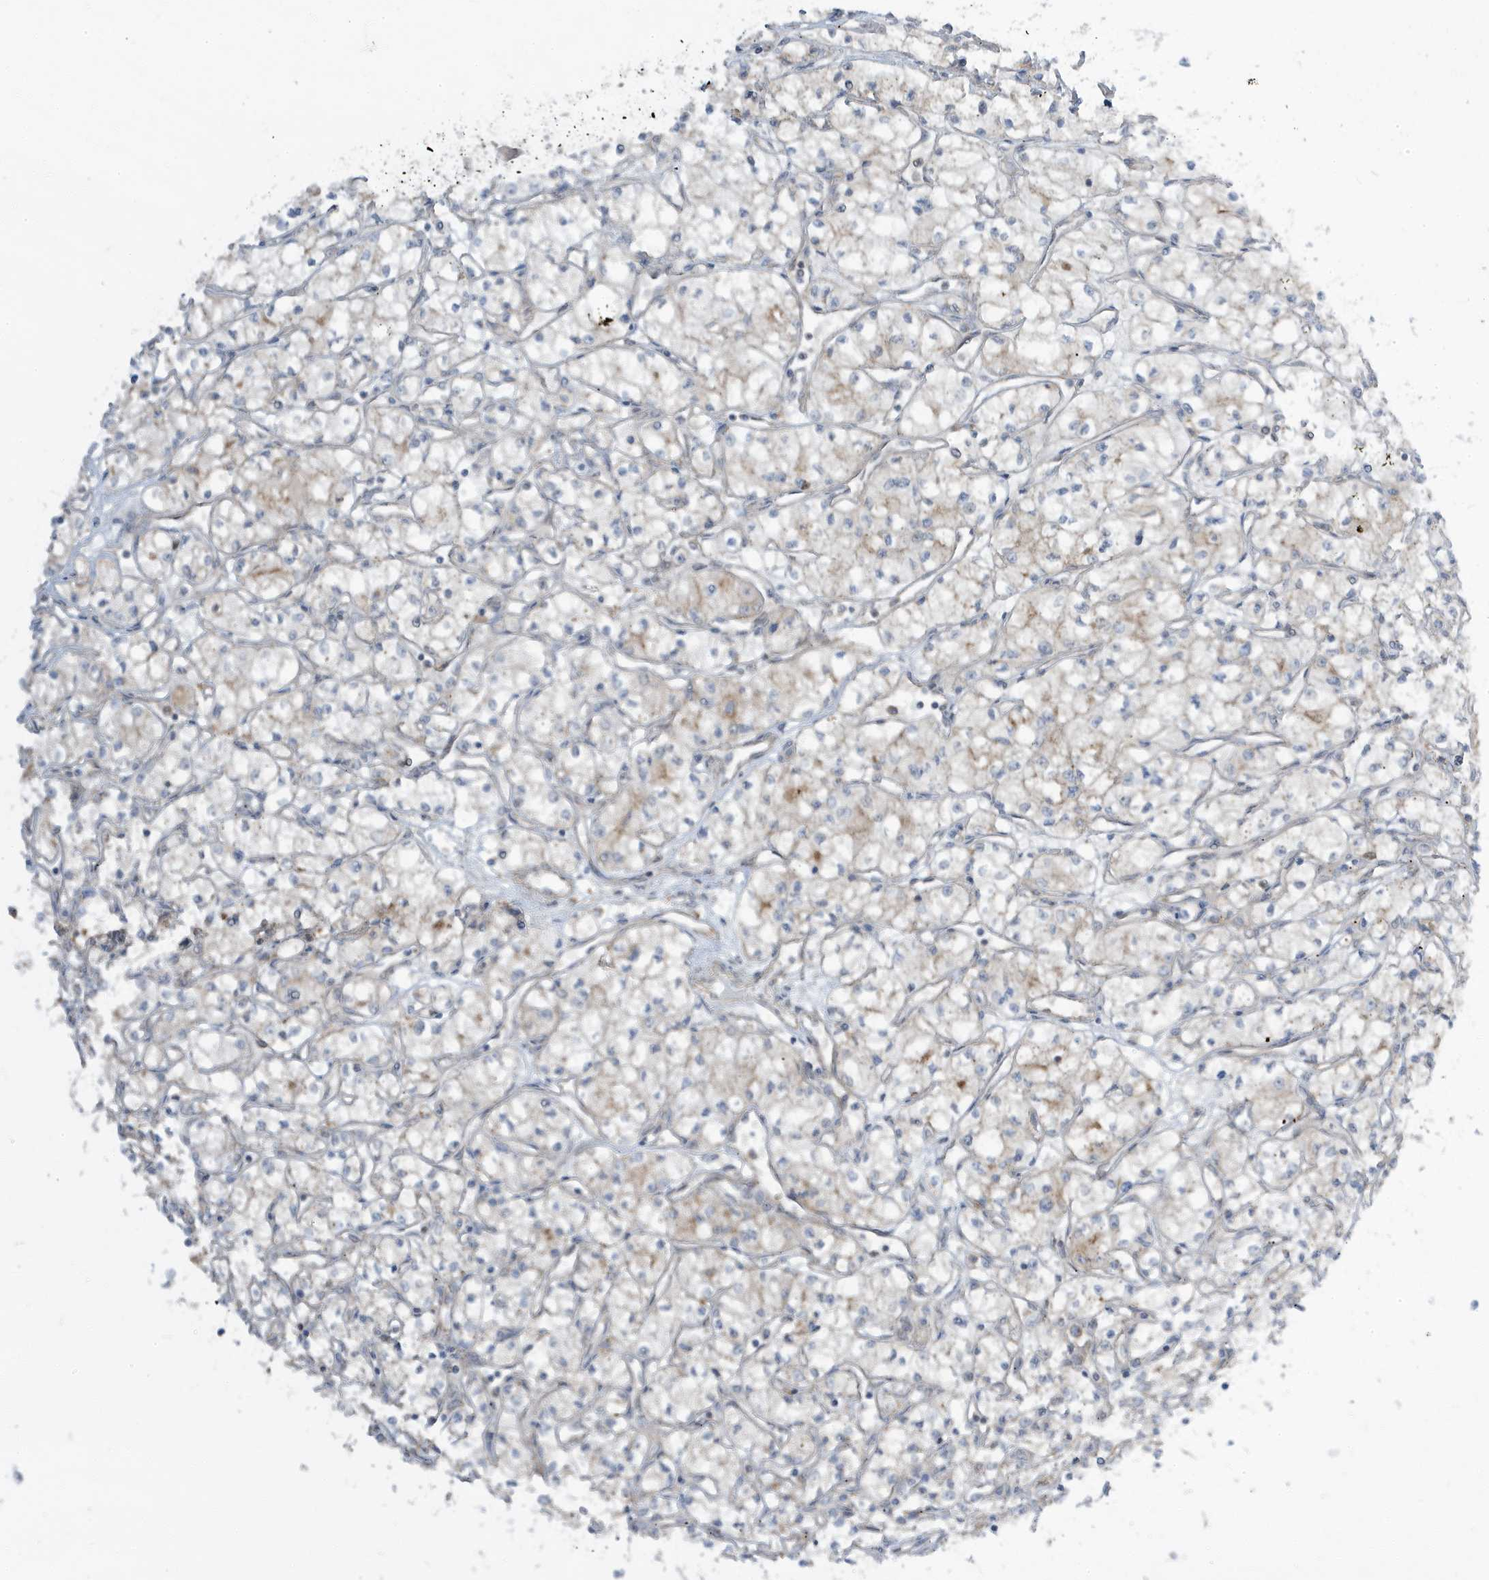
{"staining": {"intensity": "negative", "quantity": "none", "location": "none"}, "tissue": "renal cancer", "cell_type": "Tumor cells", "image_type": "cancer", "snomed": [{"axis": "morphology", "description": "Adenocarcinoma, NOS"}, {"axis": "topography", "description": "Kidney"}], "caption": "The histopathology image reveals no significant expression in tumor cells of adenocarcinoma (renal).", "gene": "STAM", "patient": {"sex": "male", "age": 59}}